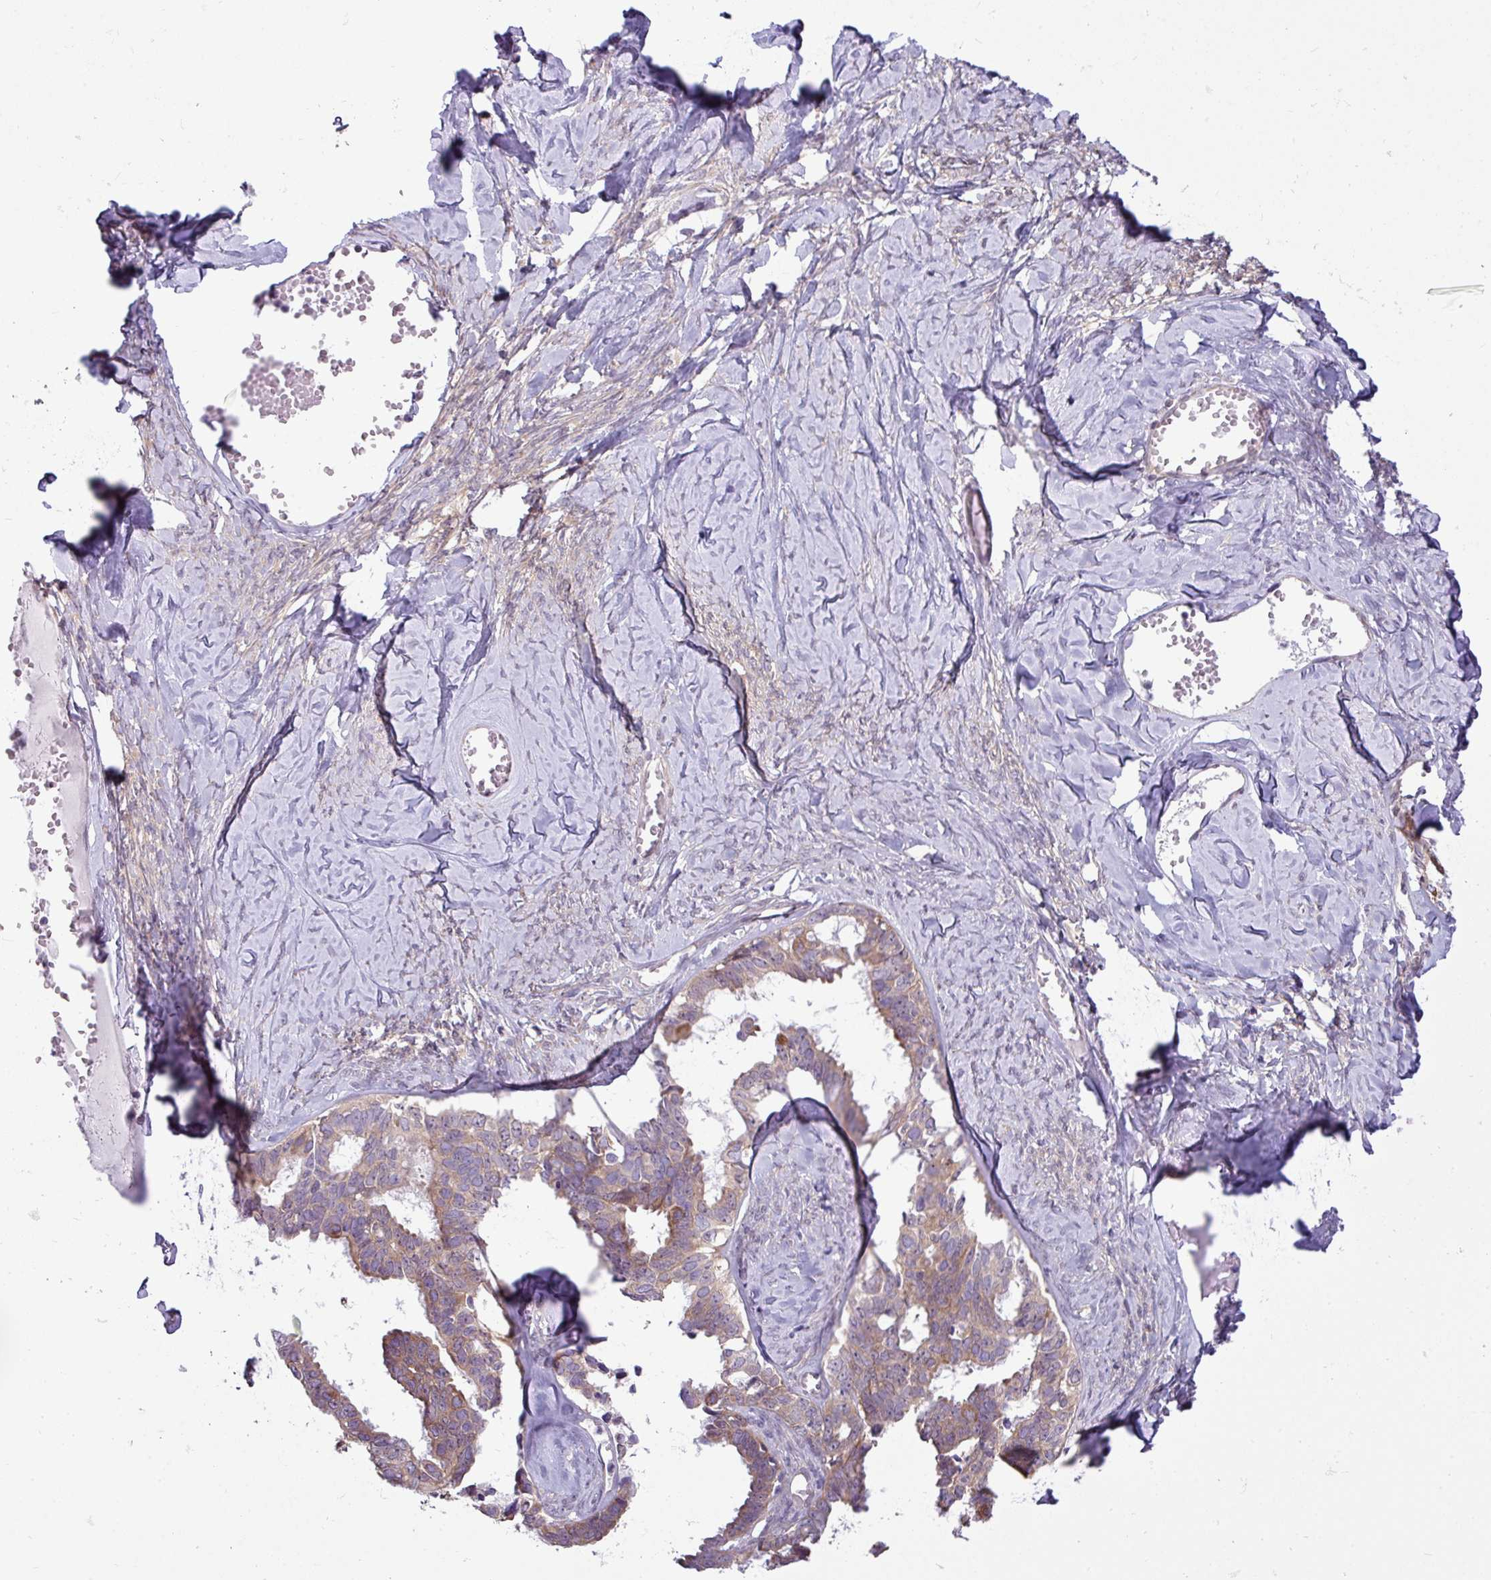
{"staining": {"intensity": "moderate", "quantity": "<25%", "location": "cytoplasmic/membranous"}, "tissue": "ovarian cancer", "cell_type": "Tumor cells", "image_type": "cancer", "snomed": [{"axis": "morphology", "description": "Cystadenocarcinoma, serous, NOS"}, {"axis": "topography", "description": "Ovary"}], "caption": "DAB (3,3'-diaminobenzidine) immunohistochemical staining of human ovarian cancer displays moderate cytoplasmic/membranous protein expression in approximately <25% of tumor cells. The staining is performed using DAB brown chromogen to label protein expression. The nuclei are counter-stained blue using hematoxylin.", "gene": "CAMK2B", "patient": {"sex": "female", "age": 69}}